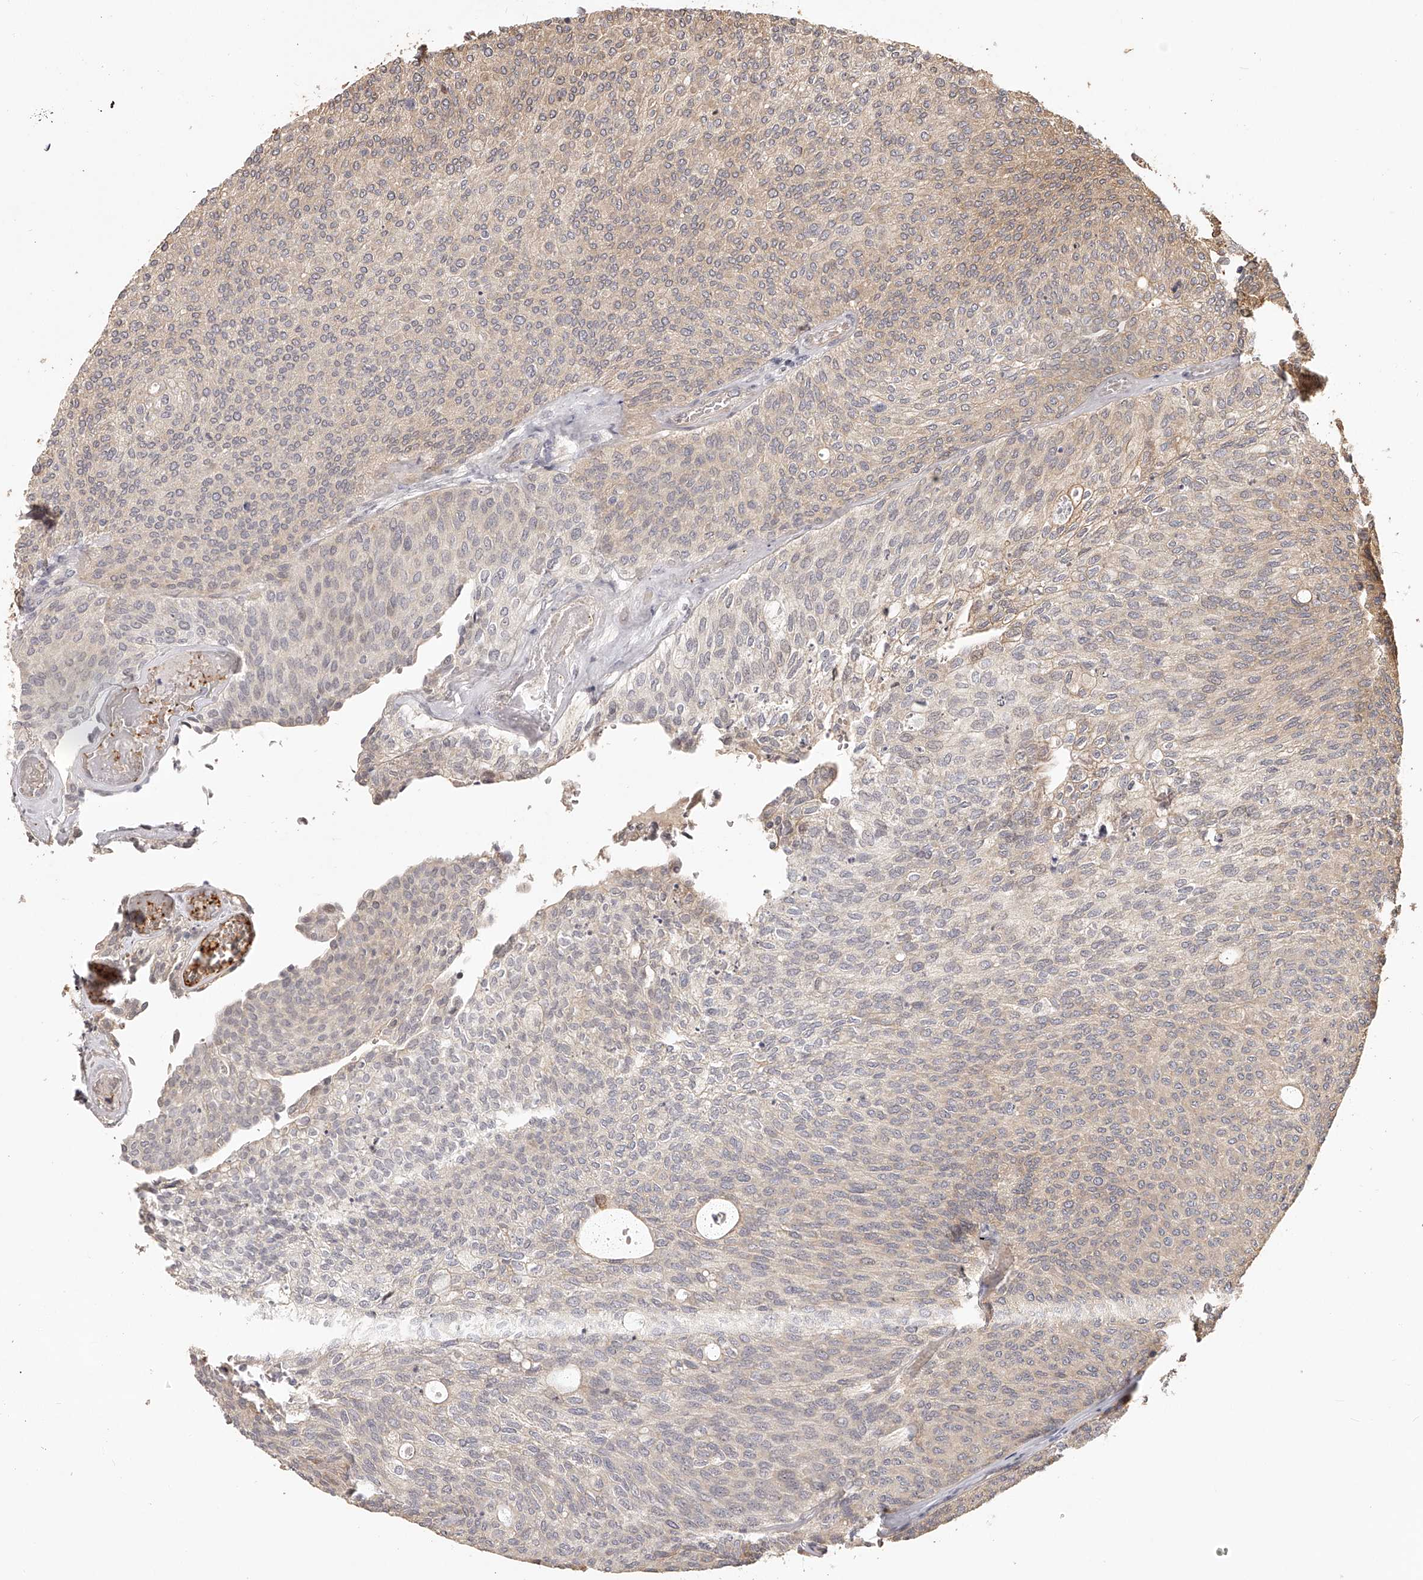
{"staining": {"intensity": "weak", "quantity": "<25%", "location": "cytoplasmic/membranous"}, "tissue": "urothelial cancer", "cell_type": "Tumor cells", "image_type": "cancer", "snomed": [{"axis": "morphology", "description": "Urothelial carcinoma, Low grade"}, {"axis": "topography", "description": "Urinary bladder"}], "caption": "A histopathology image of low-grade urothelial carcinoma stained for a protein demonstrates no brown staining in tumor cells. Brightfield microscopy of IHC stained with DAB (3,3'-diaminobenzidine) (brown) and hematoxylin (blue), captured at high magnification.", "gene": "ZNF582", "patient": {"sex": "female", "age": 79}}